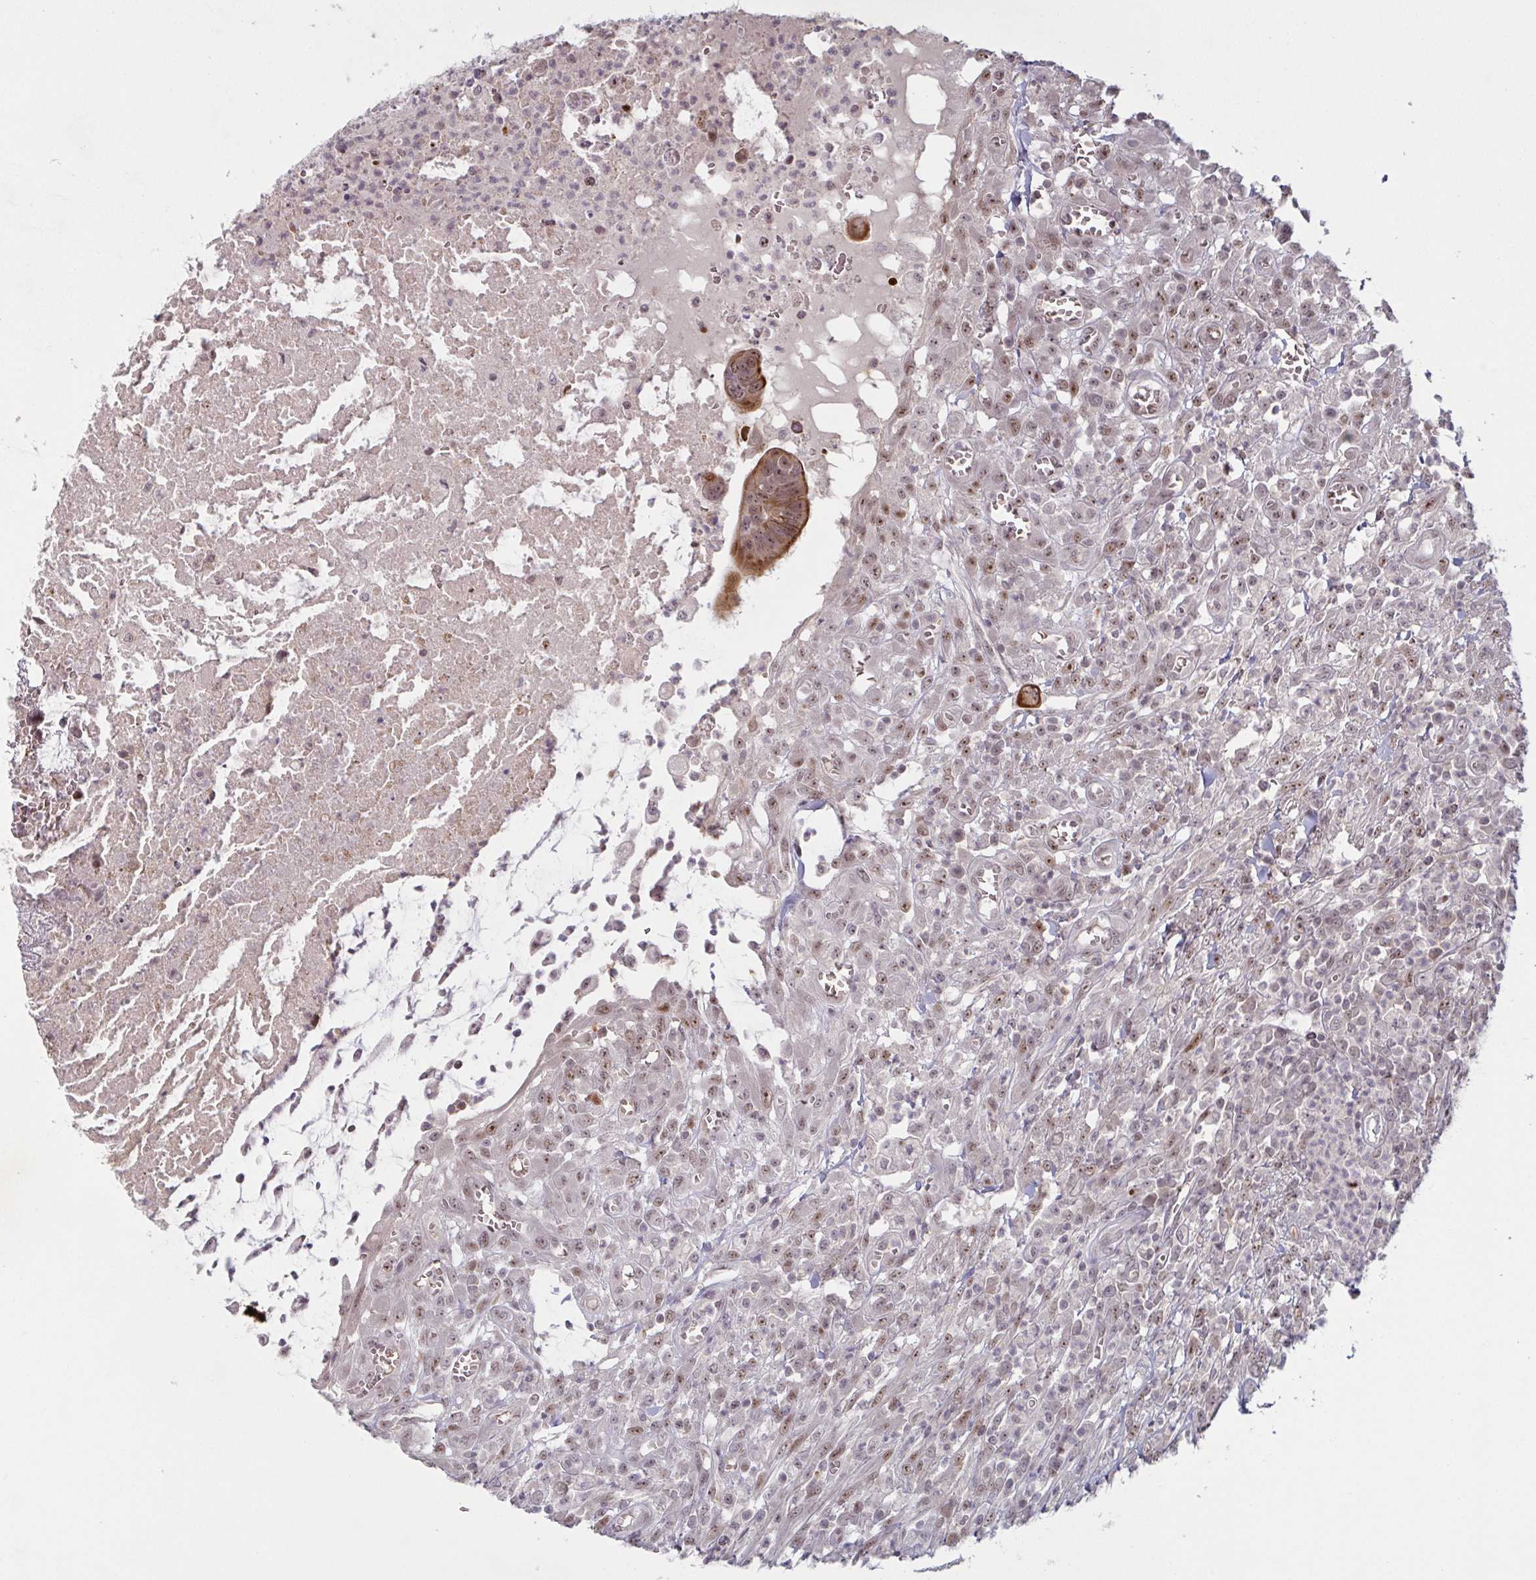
{"staining": {"intensity": "weak", "quantity": "25%-75%", "location": "nuclear"}, "tissue": "colorectal cancer", "cell_type": "Tumor cells", "image_type": "cancer", "snomed": [{"axis": "morphology", "description": "Adenocarcinoma, NOS"}, {"axis": "topography", "description": "Colon"}], "caption": "This micrograph displays immunohistochemistry (IHC) staining of human colorectal adenocarcinoma, with low weak nuclear staining in about 25%-75% of tumor cells.", "gene": "NLRP13", "patient": {"sex": "male", "age": 65}}